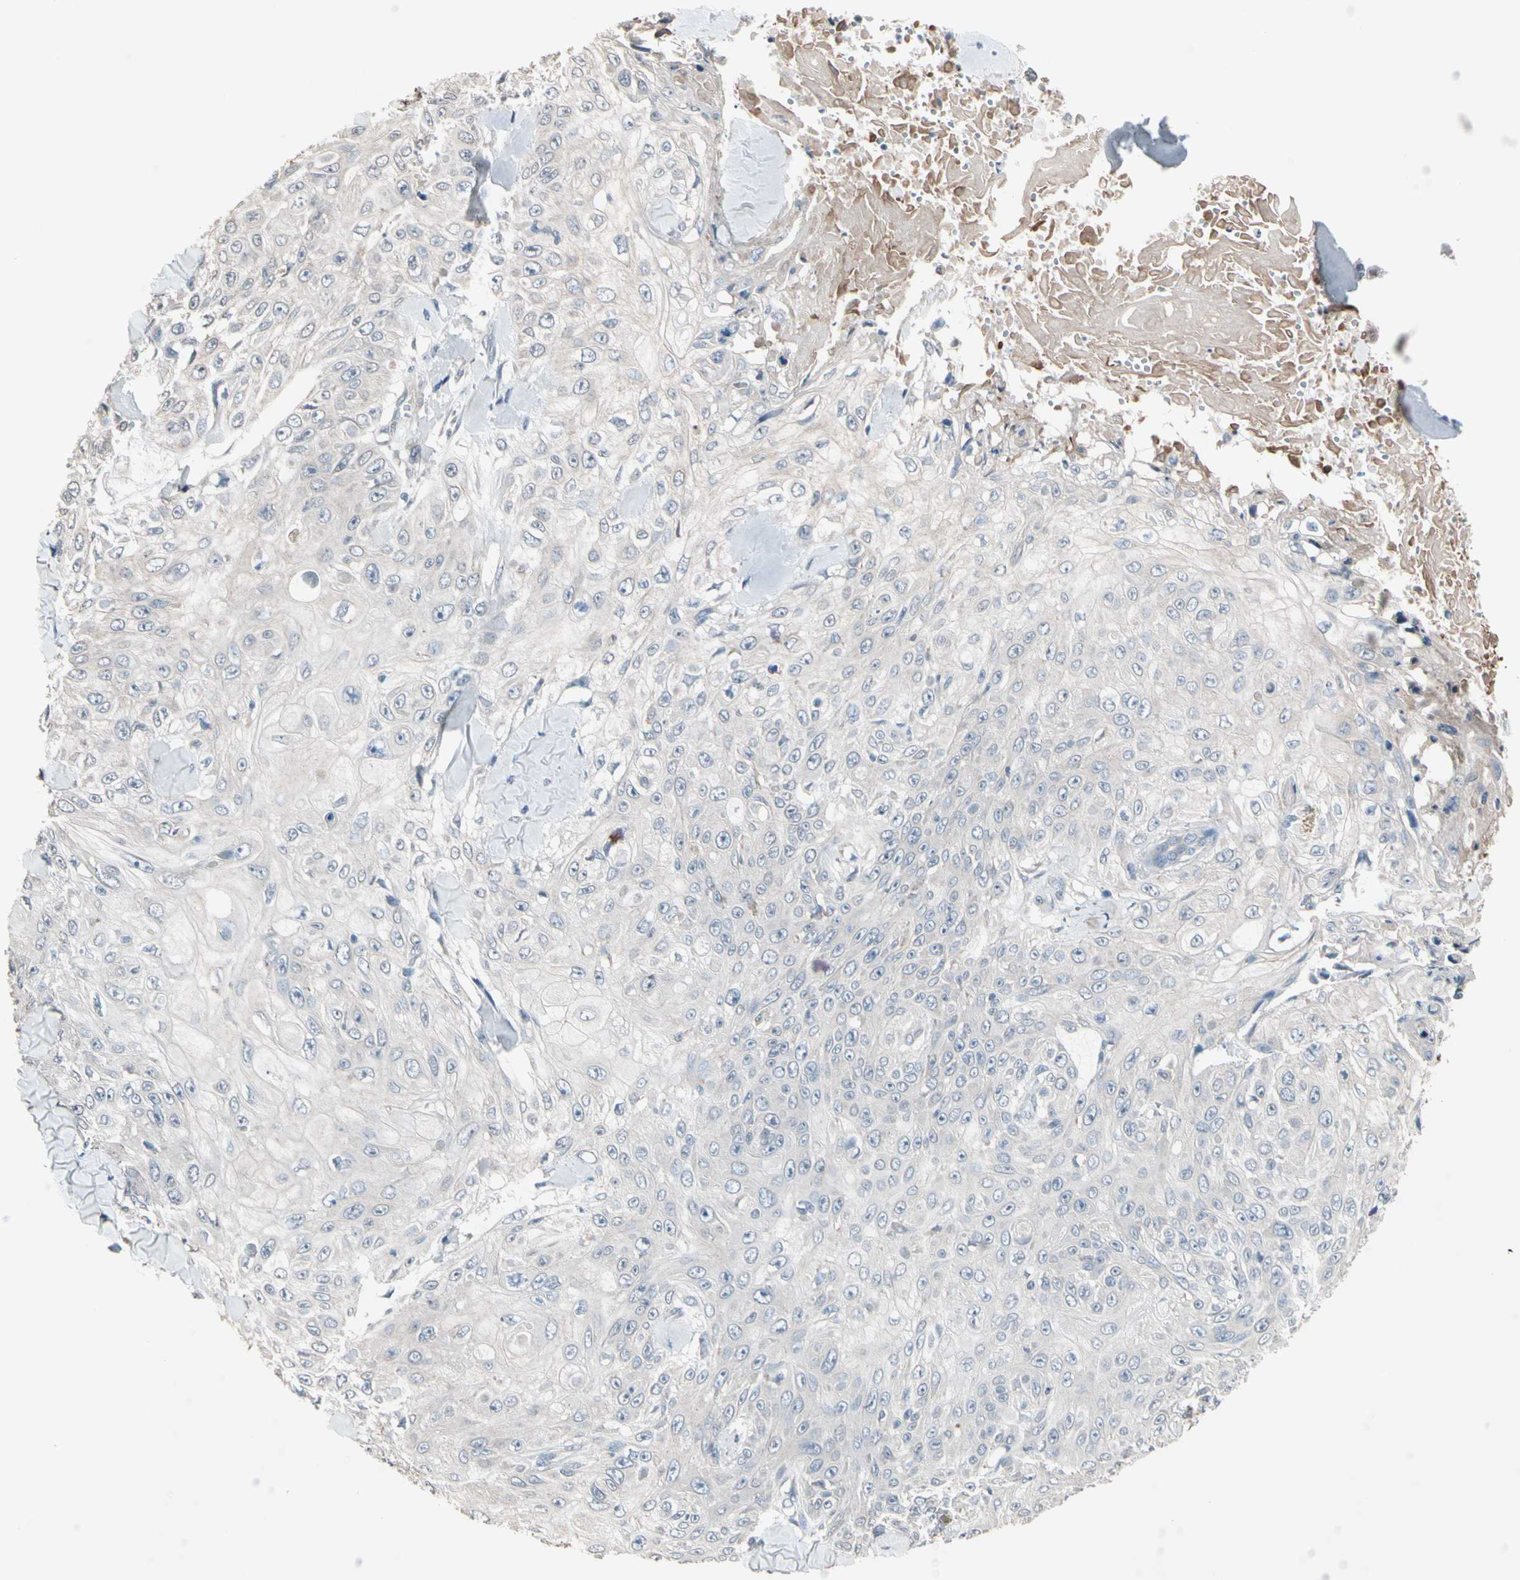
{"staining": {"intensity": "negative", "quantity": "none", "location": "none"}, "tissue": "skin cancer", "cell_type": "Tumor cells", "image_type": "cancer", "snomed": [{"axis": "morphology", "description": "Squamous cell carcinoma, NOS"}, {"axis": "topography", "description": "Skin"}], "caption": "A high-resolution histopathology image shows immunohistochemistry (IHC) staining of skin cancer, which shows no significant expression in tumor cells. (Immunohistochemistry (ihc), brightfield microscopy, high magnification).", "gene": "SV2A", "patient": {"sex": "male", "age": 86}}